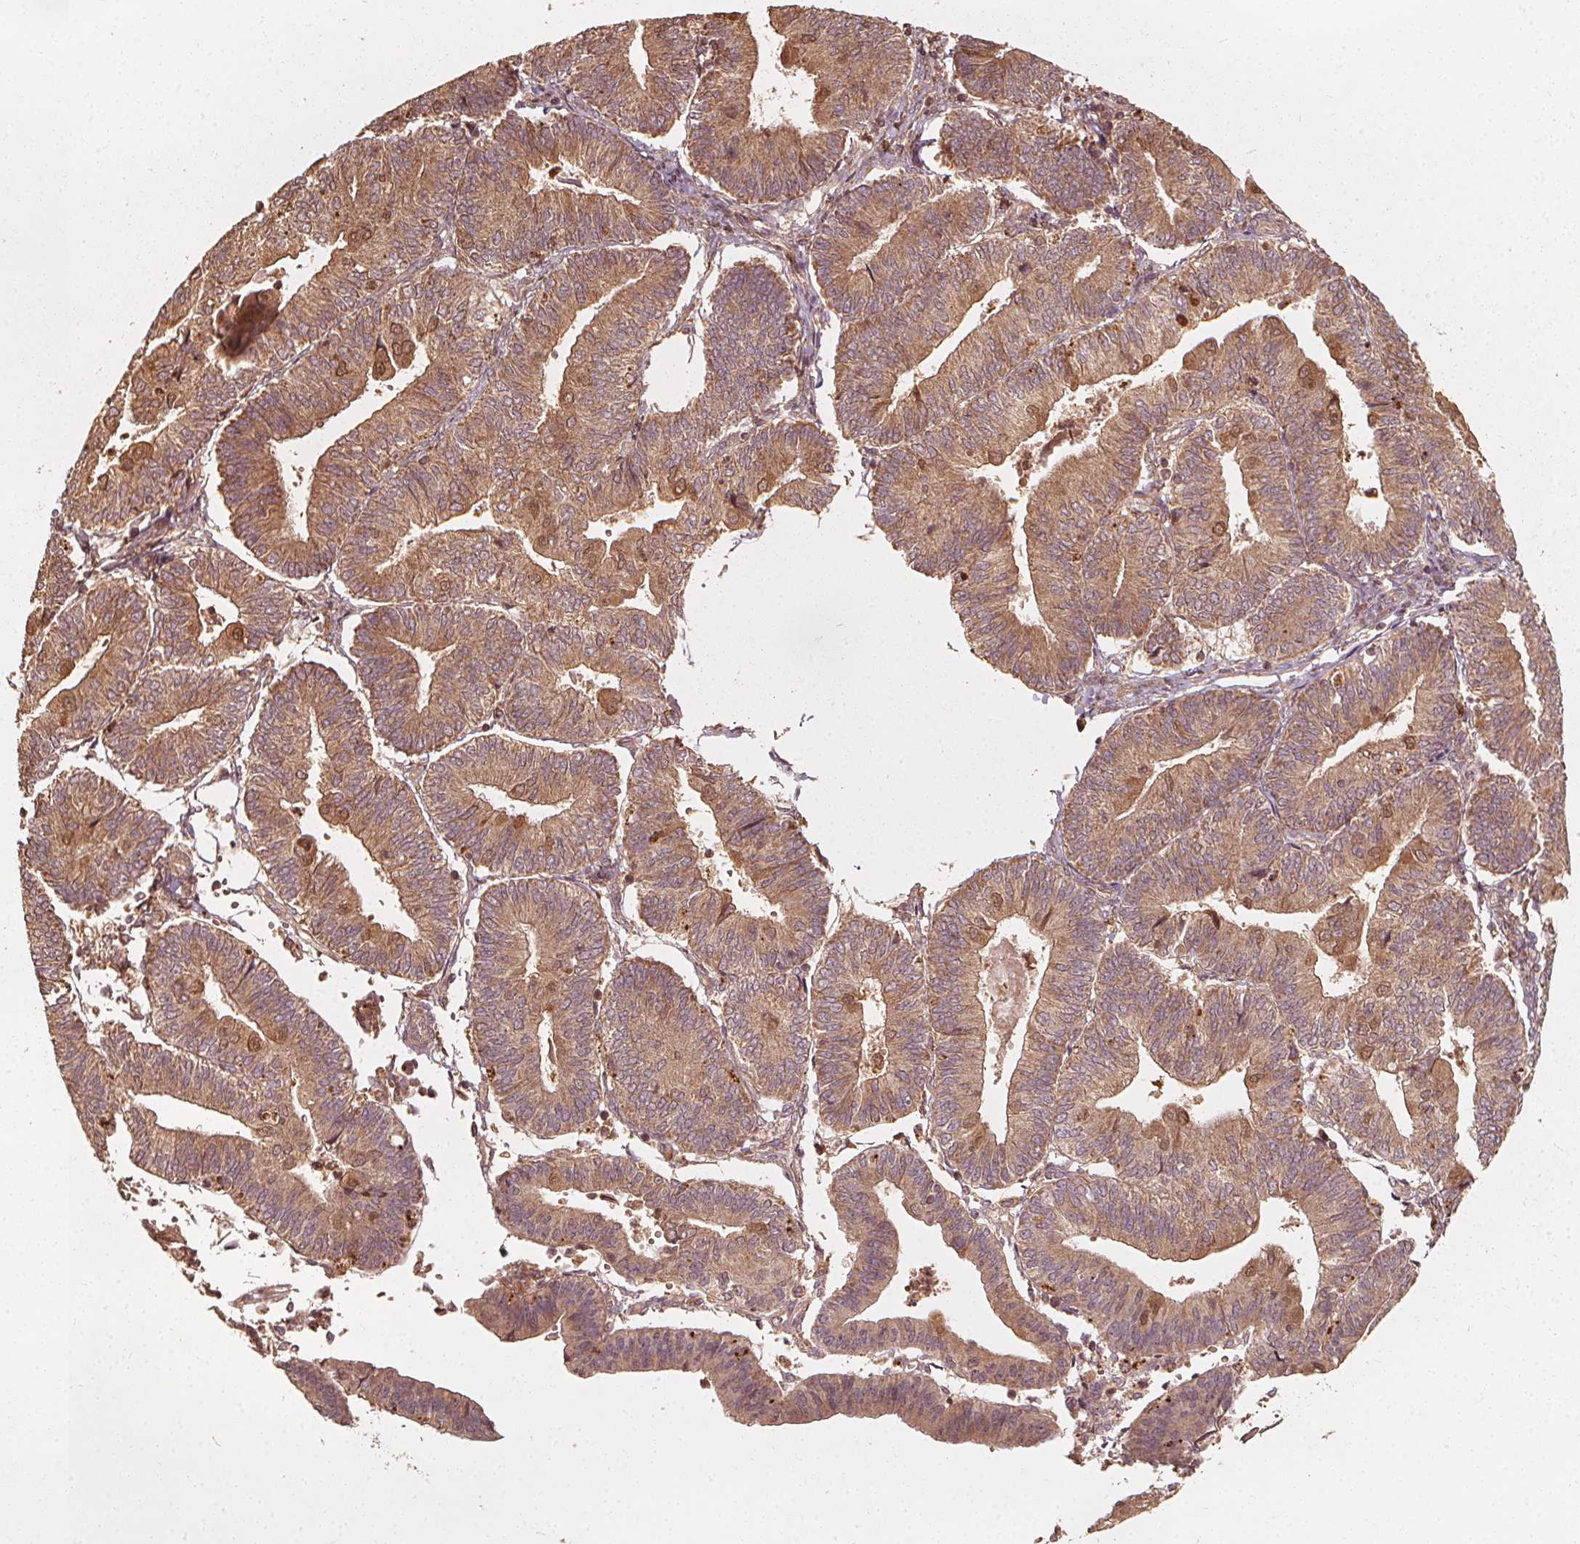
{"staining": {"intensity": "moderate", "quantity": ">75%", "location": "cytoplasmic/membranous"}, "tissue": "endometrial cancer", "cell_type": "Tumor cells", "image_type": "cancer", "snomed": [{"axis": "morphology", "description": "Adenocarcinoma, NOS"}, {"axis": "topography", "description": "Endometrium"}], "caption": "Tumor cells reveal medium levels of moderate cytoplasmic/membranous positivity in about >75% of cells in endometrial cancer.", "gene": "NPC1", "patient": {"sex": "female", "age": 65}}